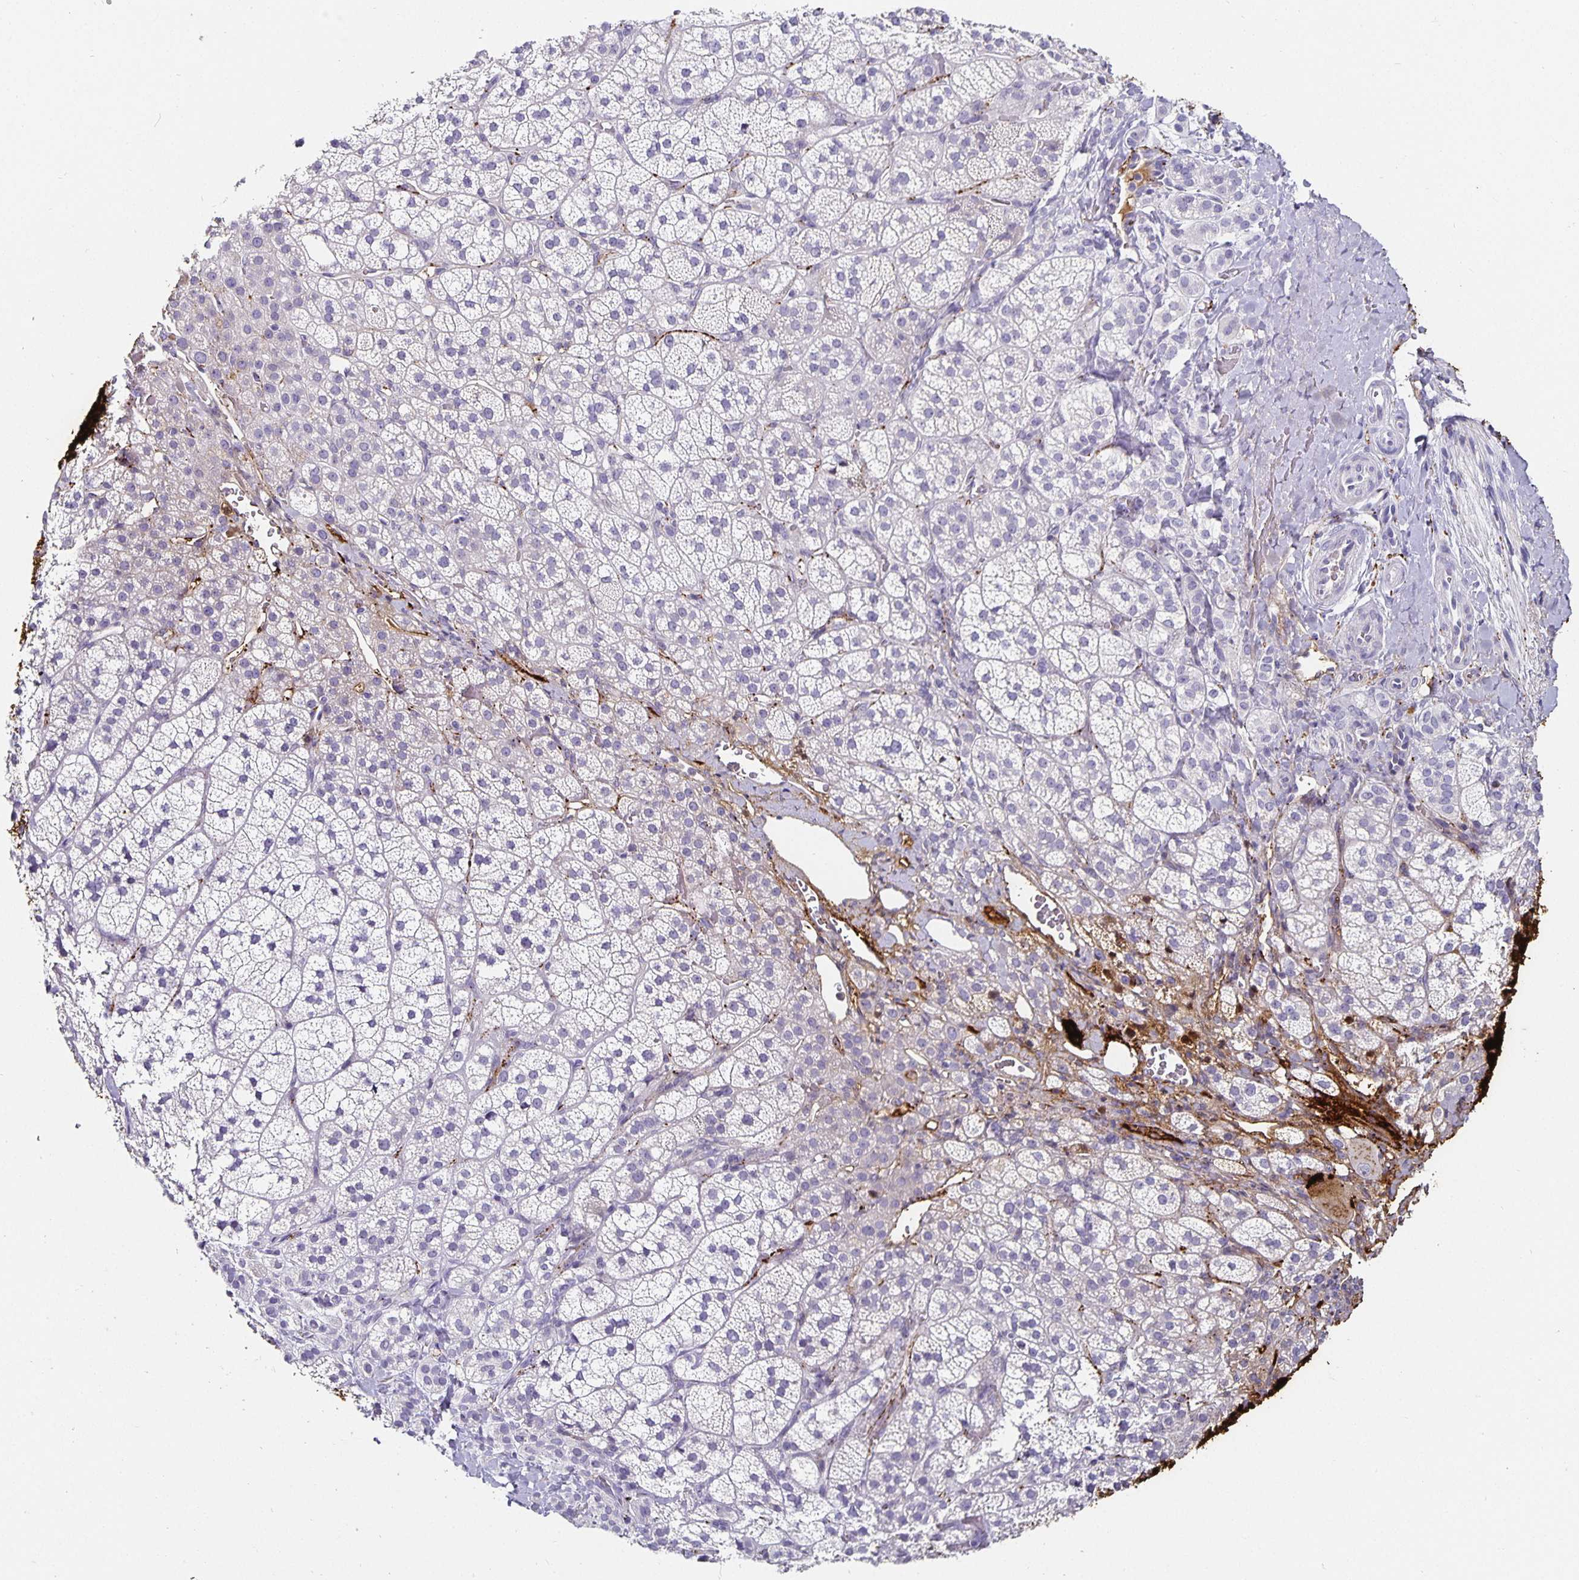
{"staining": {"intensity": "strong", "quantity": "25%-75%", "location": "cytoplasmic/membranous"}, "tissue": "adrenal gland", "cell_type": "Glandular cells", "image_type": "normal", "snomed": [{"axis": "morphology", "description": "Normal tissue, NOS"}, {"axis": "topography", "description": "Adrenal gland"}], "caption": "Strong cytoplasmic/membranous expression for a protein is present in about 25%-75% of glandular cells of benign adrenal gland using IHC.", "gene": "CHGA", "patient": {"sex": "female", "age": 60}}